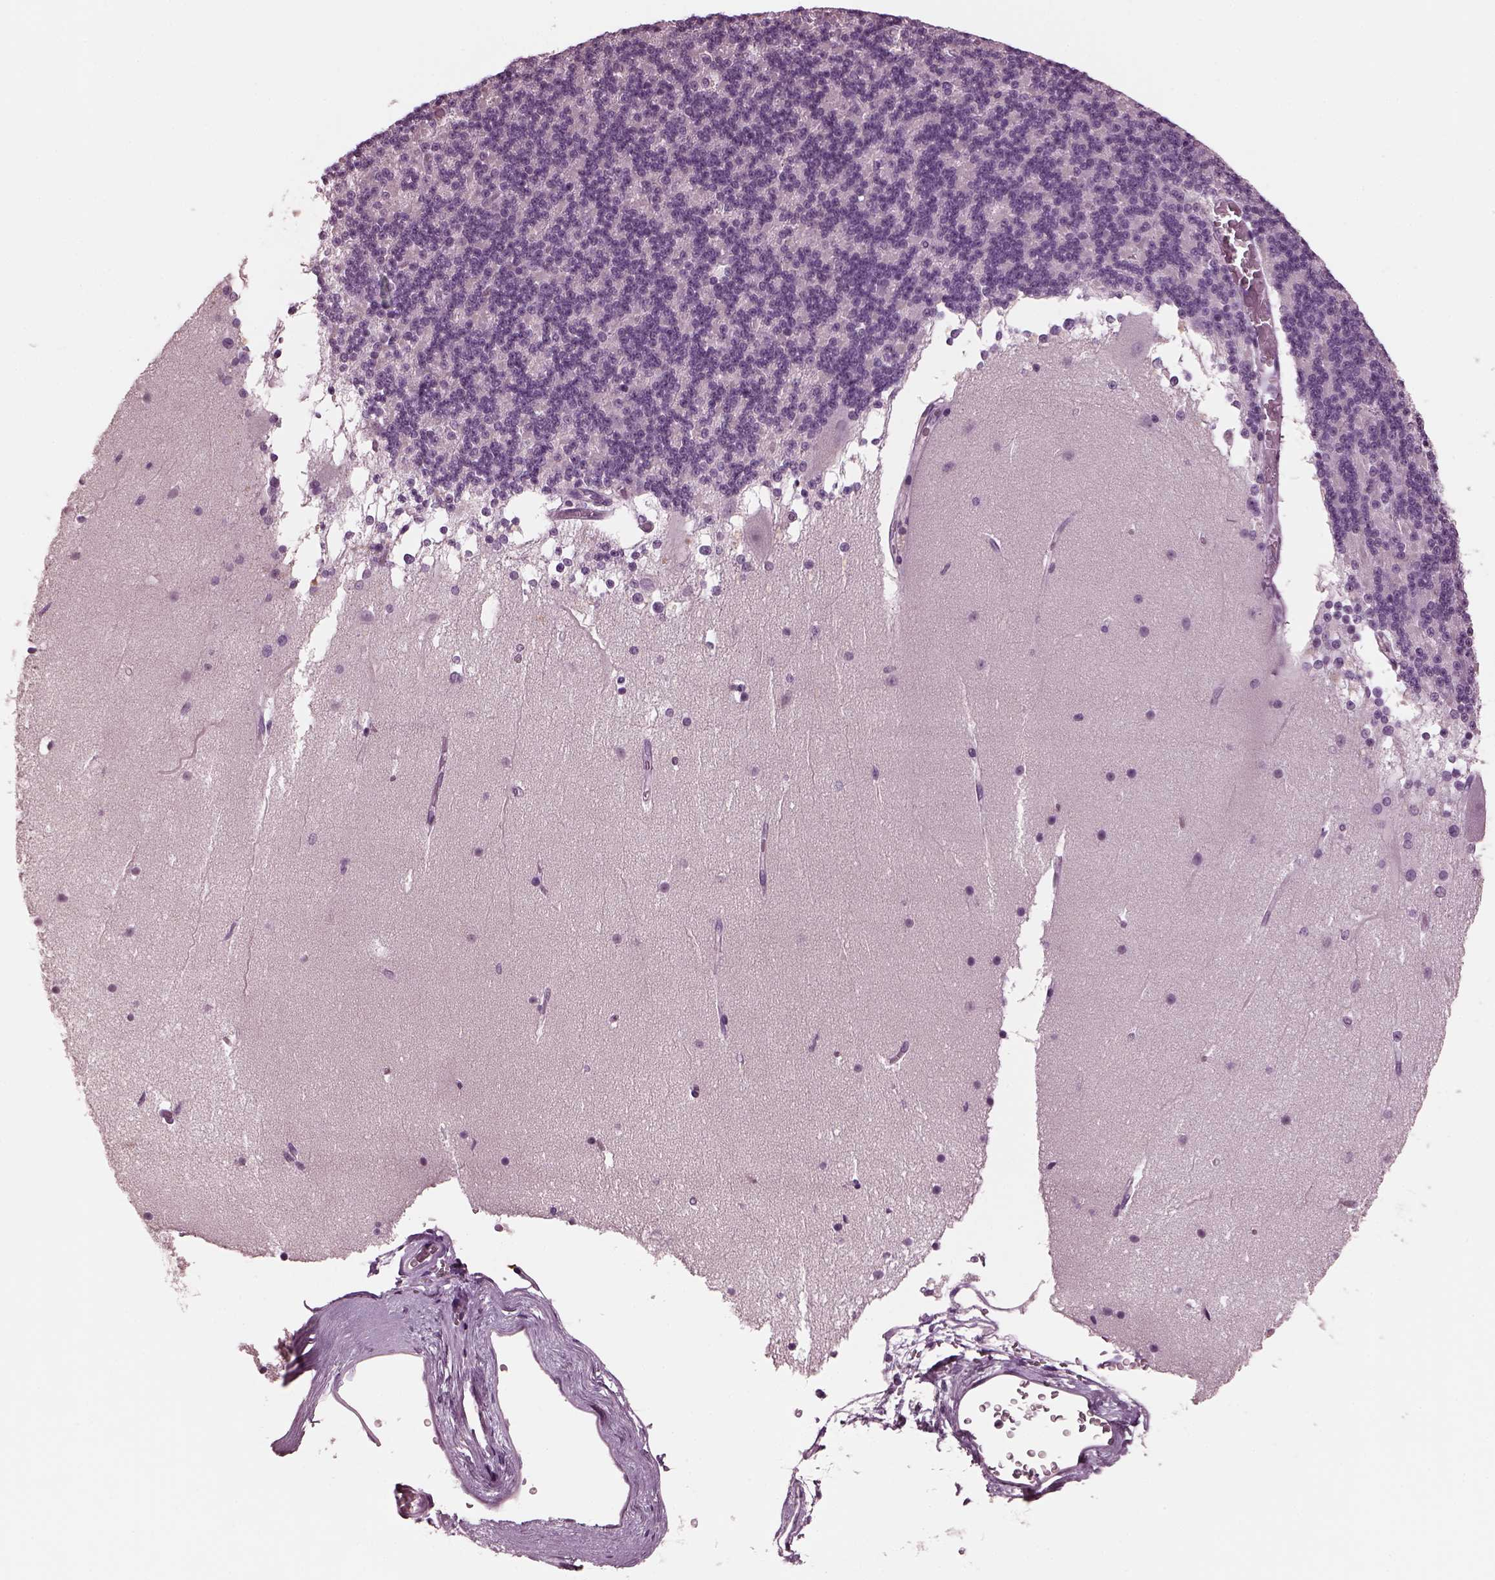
{"staining": {"intensity": "negative", "quantity": "none", "location": "none"}, "tissue": "cerebellum", "cell_type": "Cells in granular layer", "image_type": "normal", "snomed": [{"axis": "morphology", "description": "Normal tissue, NOS"}, {"axis": "topography", "description": "Cerebellum"}], "caption": "The photomicrograph demonstrates no staining of cells in granular layer in benign cerebellum.", "gene": "MIB2", "patient": {"sex": "female", "age": 19}}